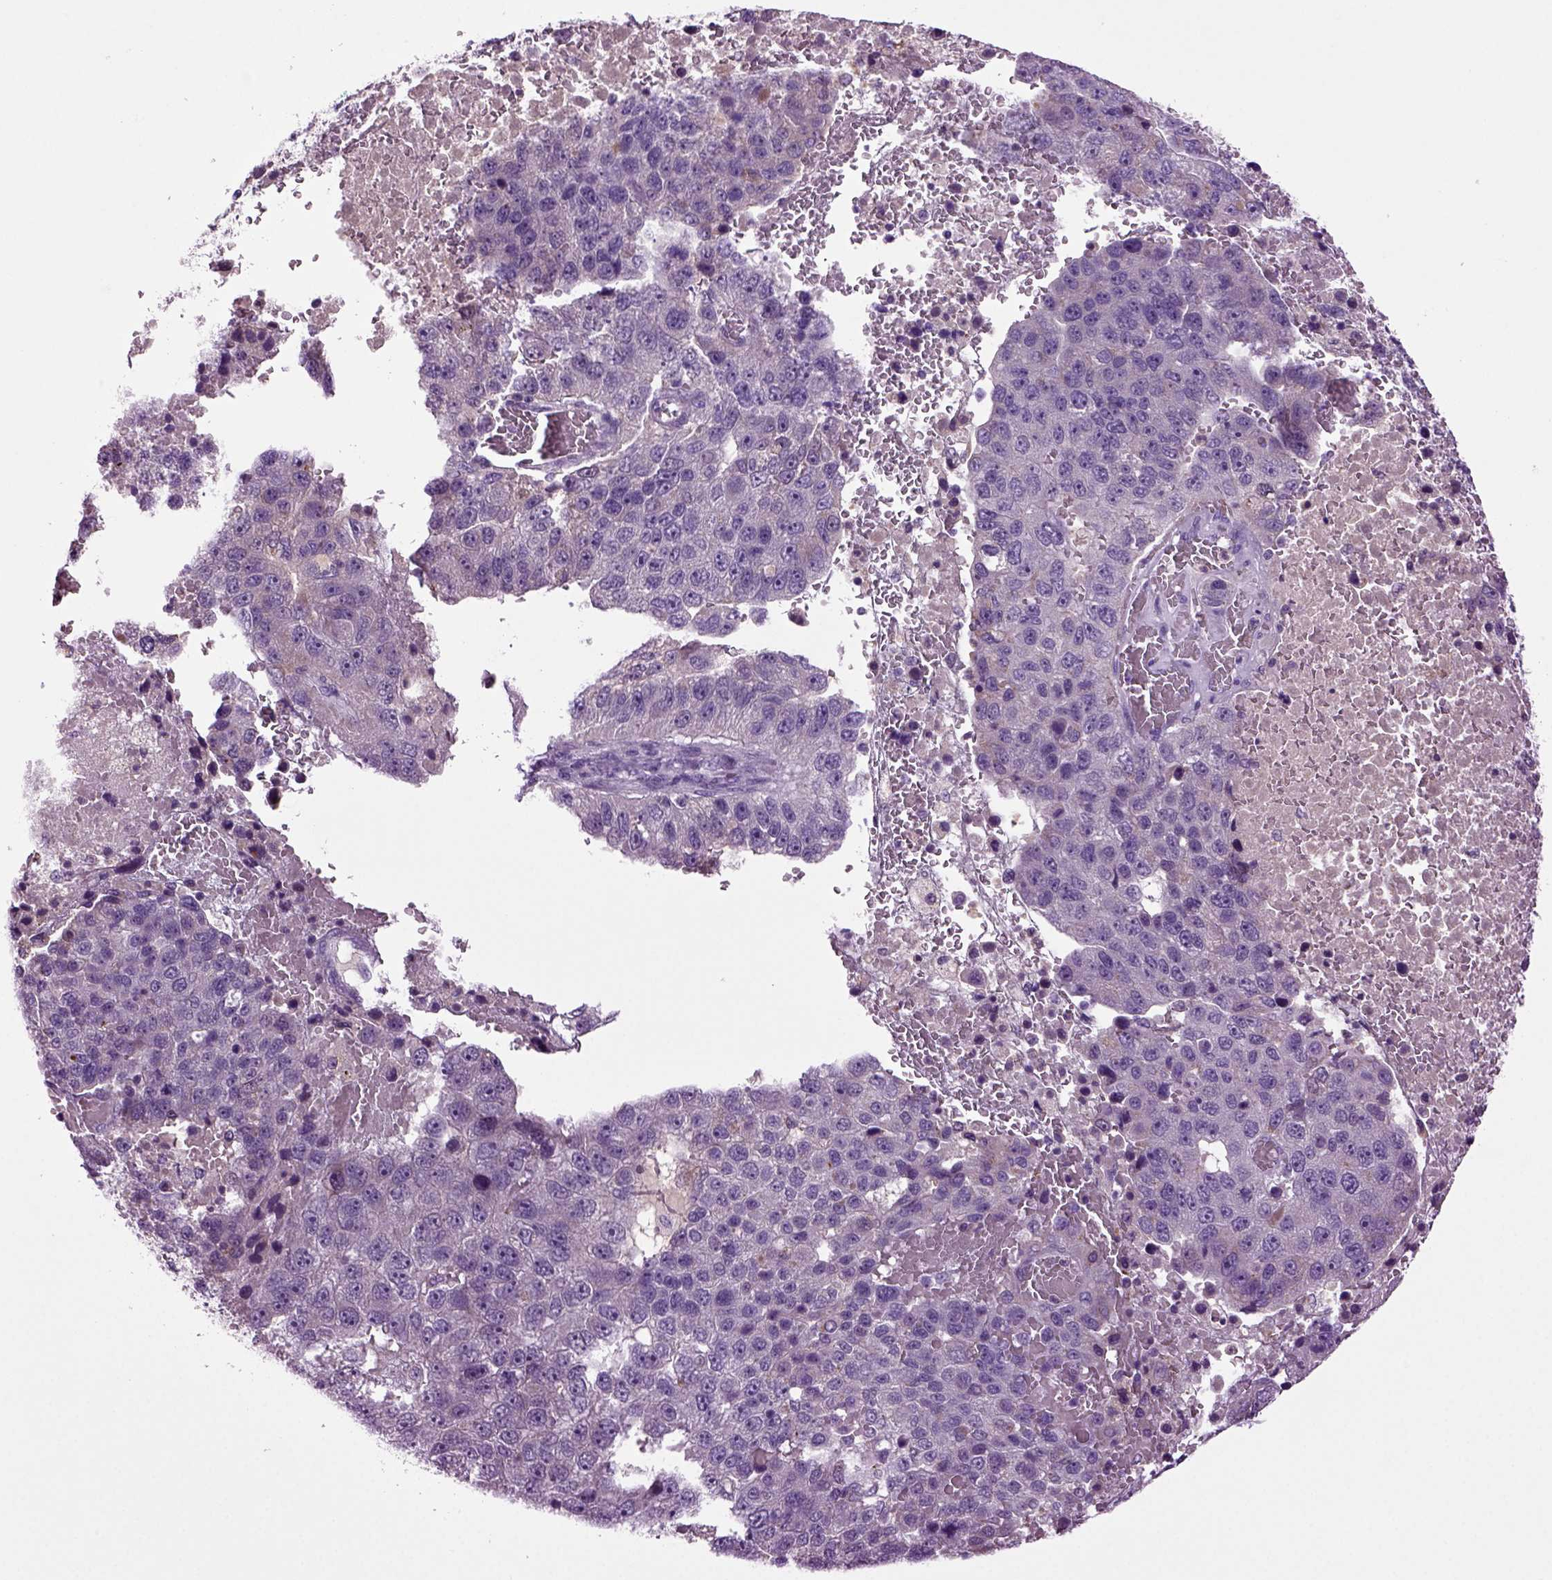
{"staining": {"intensity": "negative", "quantity": "none", "location": "none"}, "tissue": "pancreatic cancer", "cell_type": "Tumor cells", "image_type": "cancer", "snomed": [{"axis": "morphology", "description": "Adenocarcinoma, NOS"}, {"axis": "topography", "description": "Pancreas"}], "caption": "A photomicrograph of adenocarcinoma (pancreatic) stained for a protein shows no brown staining in tumor cells. (Brightfield microscopy of DAB (3,3'-diaminobenzidine) immunohistochemistry at high magnification).", "gene": "FGF11", "patient": {"sex": "female", "age": 61}}